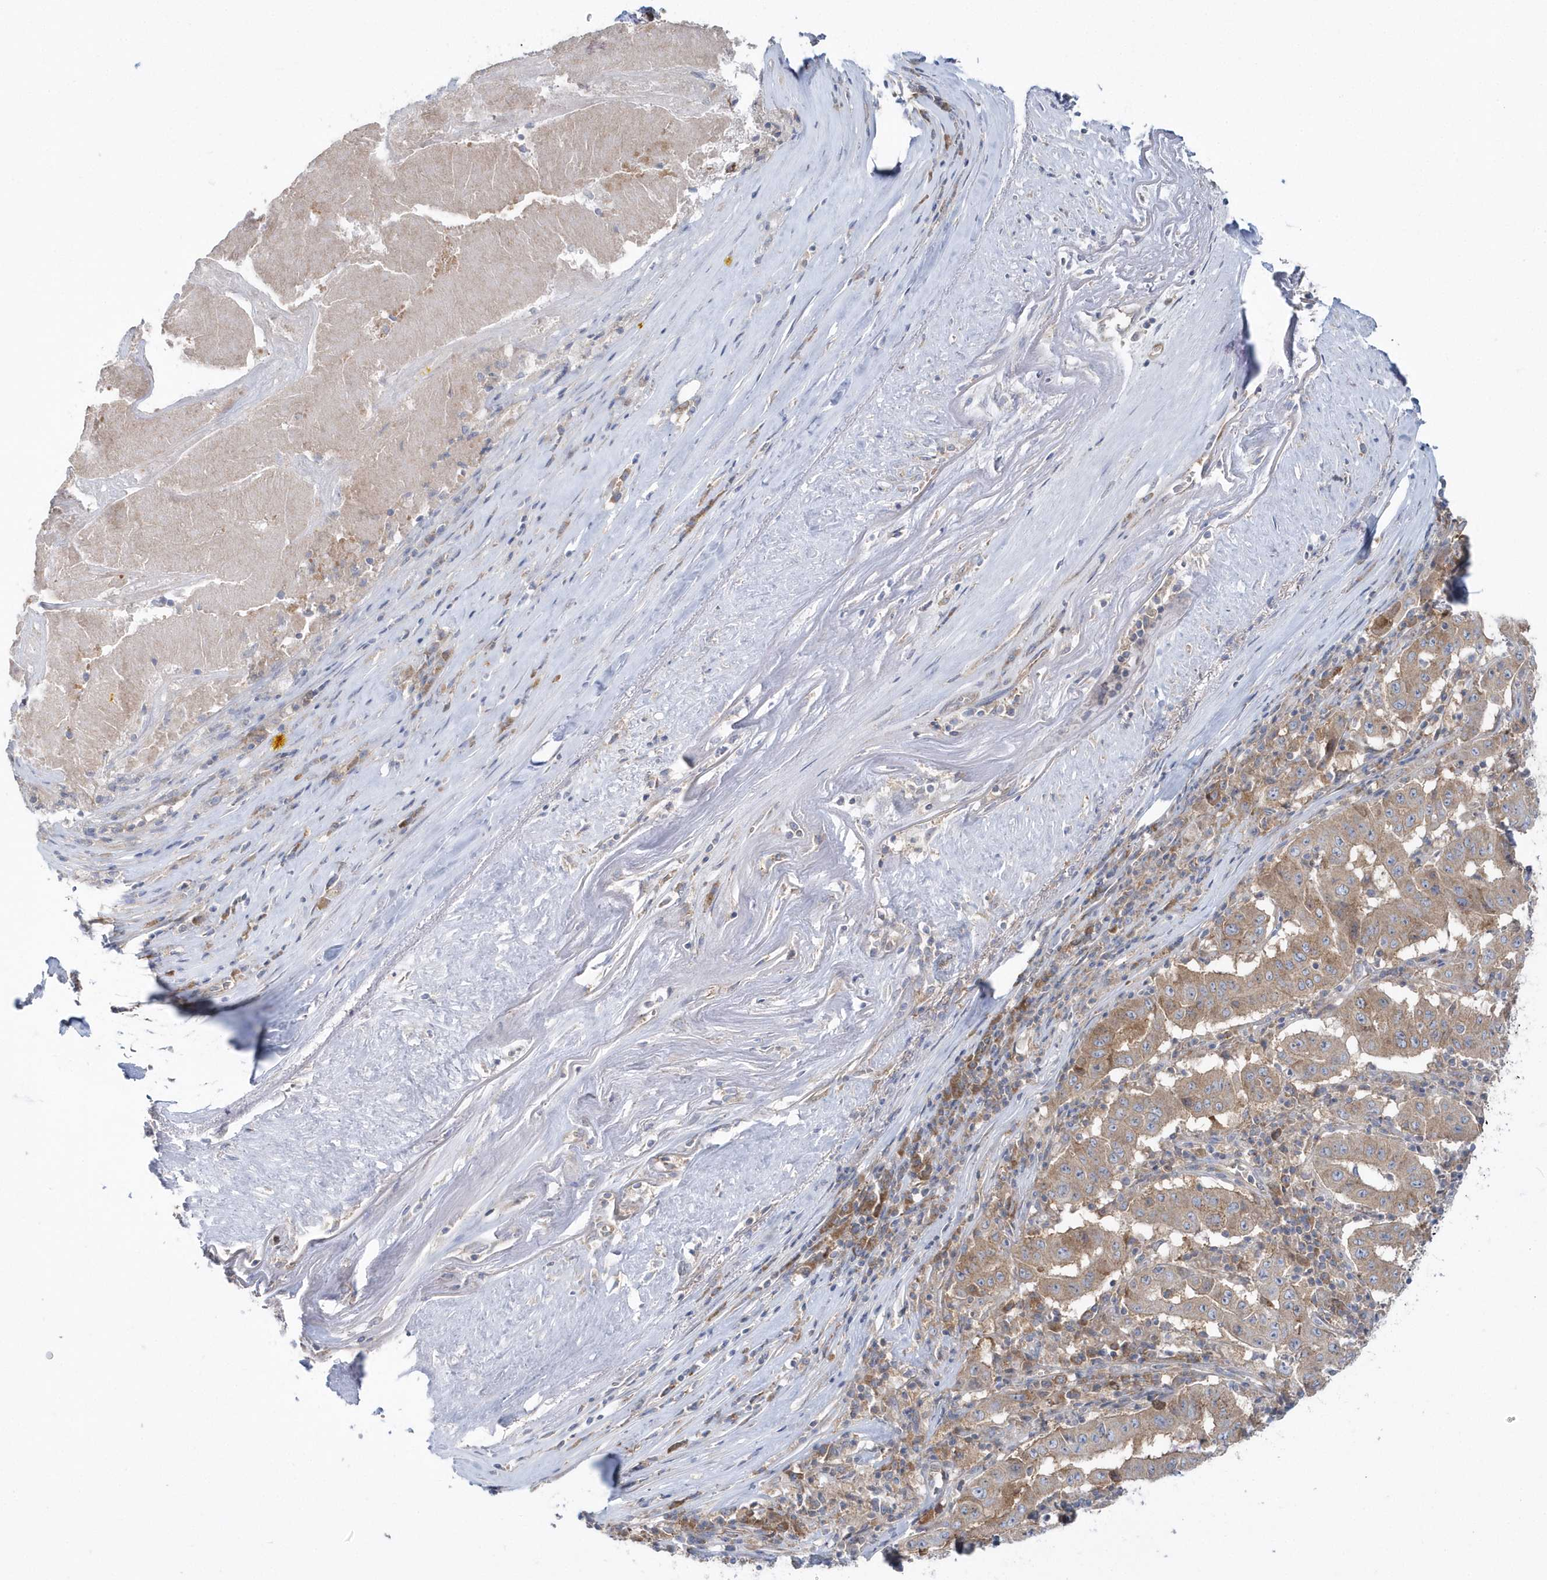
{"staining": {"intensity": "weak", "quantity": ">75%", "location": "cytoplasmic/membranous"}, "tissue": "pancreatic cancer", "cell_type": "Tumor cells", "image_type": "cancer", "snomed": [{"axis": "morphology", "description": "Adenocarcinoma, NOS"}, {"axis": "topography", "description": "Pancreas"}], "caption": "Immunohistochemical staining of pancreatic cancer exhibits weak cytoplasmic/membranous protein expression in approximately >75% of tumor cells.", "gene": "EIF3C", "patient": {"sex": "male", "age": 63}}